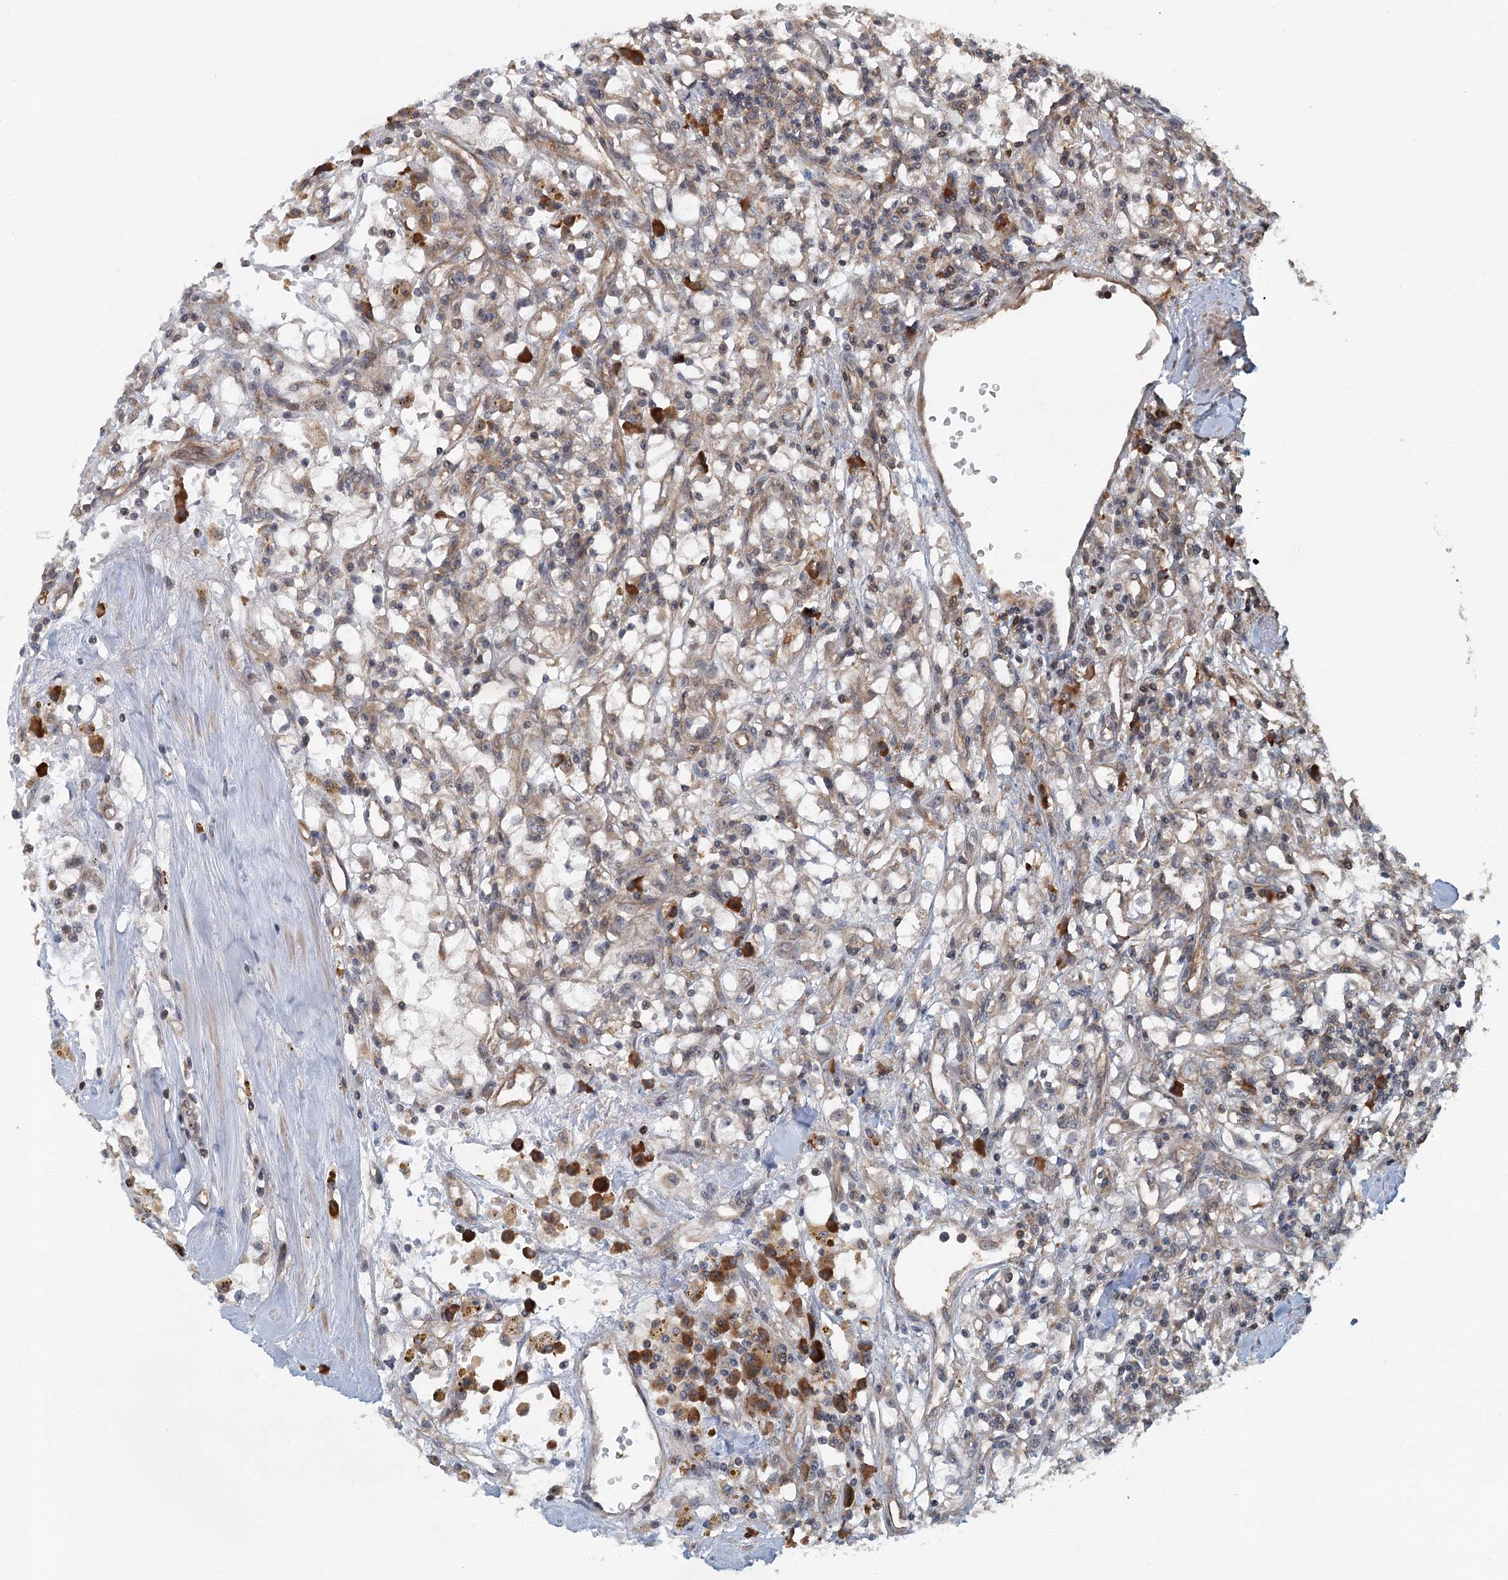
{"staining": {"intensity": "negative", "quantity": "none", "location": "none"}, "tissue": "renal cancer", "cell_type": "Tumor cells", "image_type": "cancer", "snomed": [{"axis": "morphology", "description": "Adenocarcinoma, NOS"}, {"axis": "topography", "description": "Kidney"}], "caption": "High magnification brightfield microscopy of adenocarcinoma (renal) stained with DAB (brown) and counterstained with hematoxylin (blue): tumor cells show no significant staining. (Brightfield microscopy of DAB immunohistochemistry at high magnification).", "gene": "ZNF527", "patient": {"sex": "male", "age": 56}}